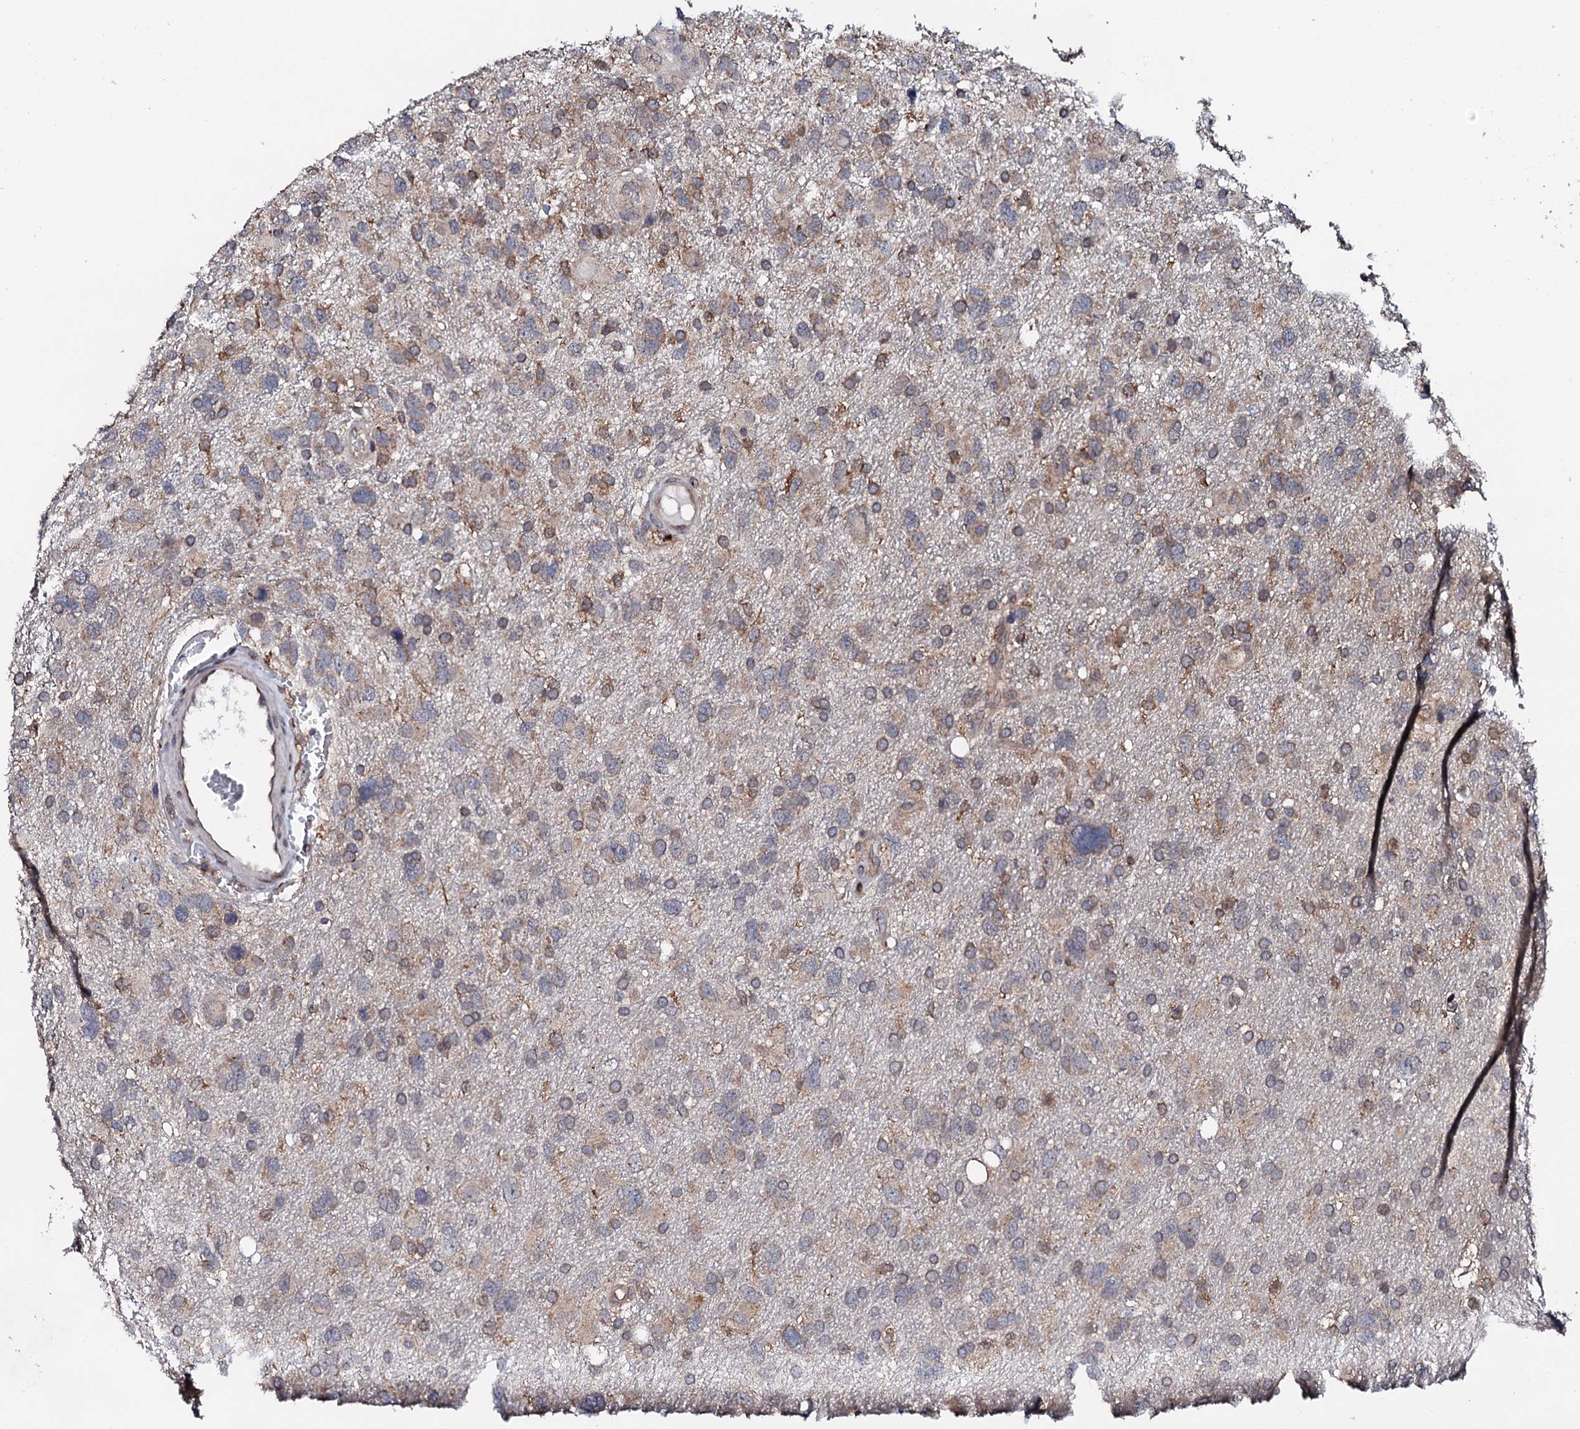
{"staining": {"intensity": "weak", "quantity": "25%-75%", "location": "cytoplasmic/membranous"}, "tissue": "glioma", "cell_type": "Tumor cells", "image_type": "cancer", "snomed": [{"axis": "morphology", "description": "Glioma, malignant, High grade"}, {"axis": "topography", "description": "Brain"}], "caption": "Tumor cells demonstrate weak cytoplasmic/membranous positivity in about 25%-75% of cells in glioma.", "gene": "EDC3", "patient": {"sex": "male", "age": 61}}